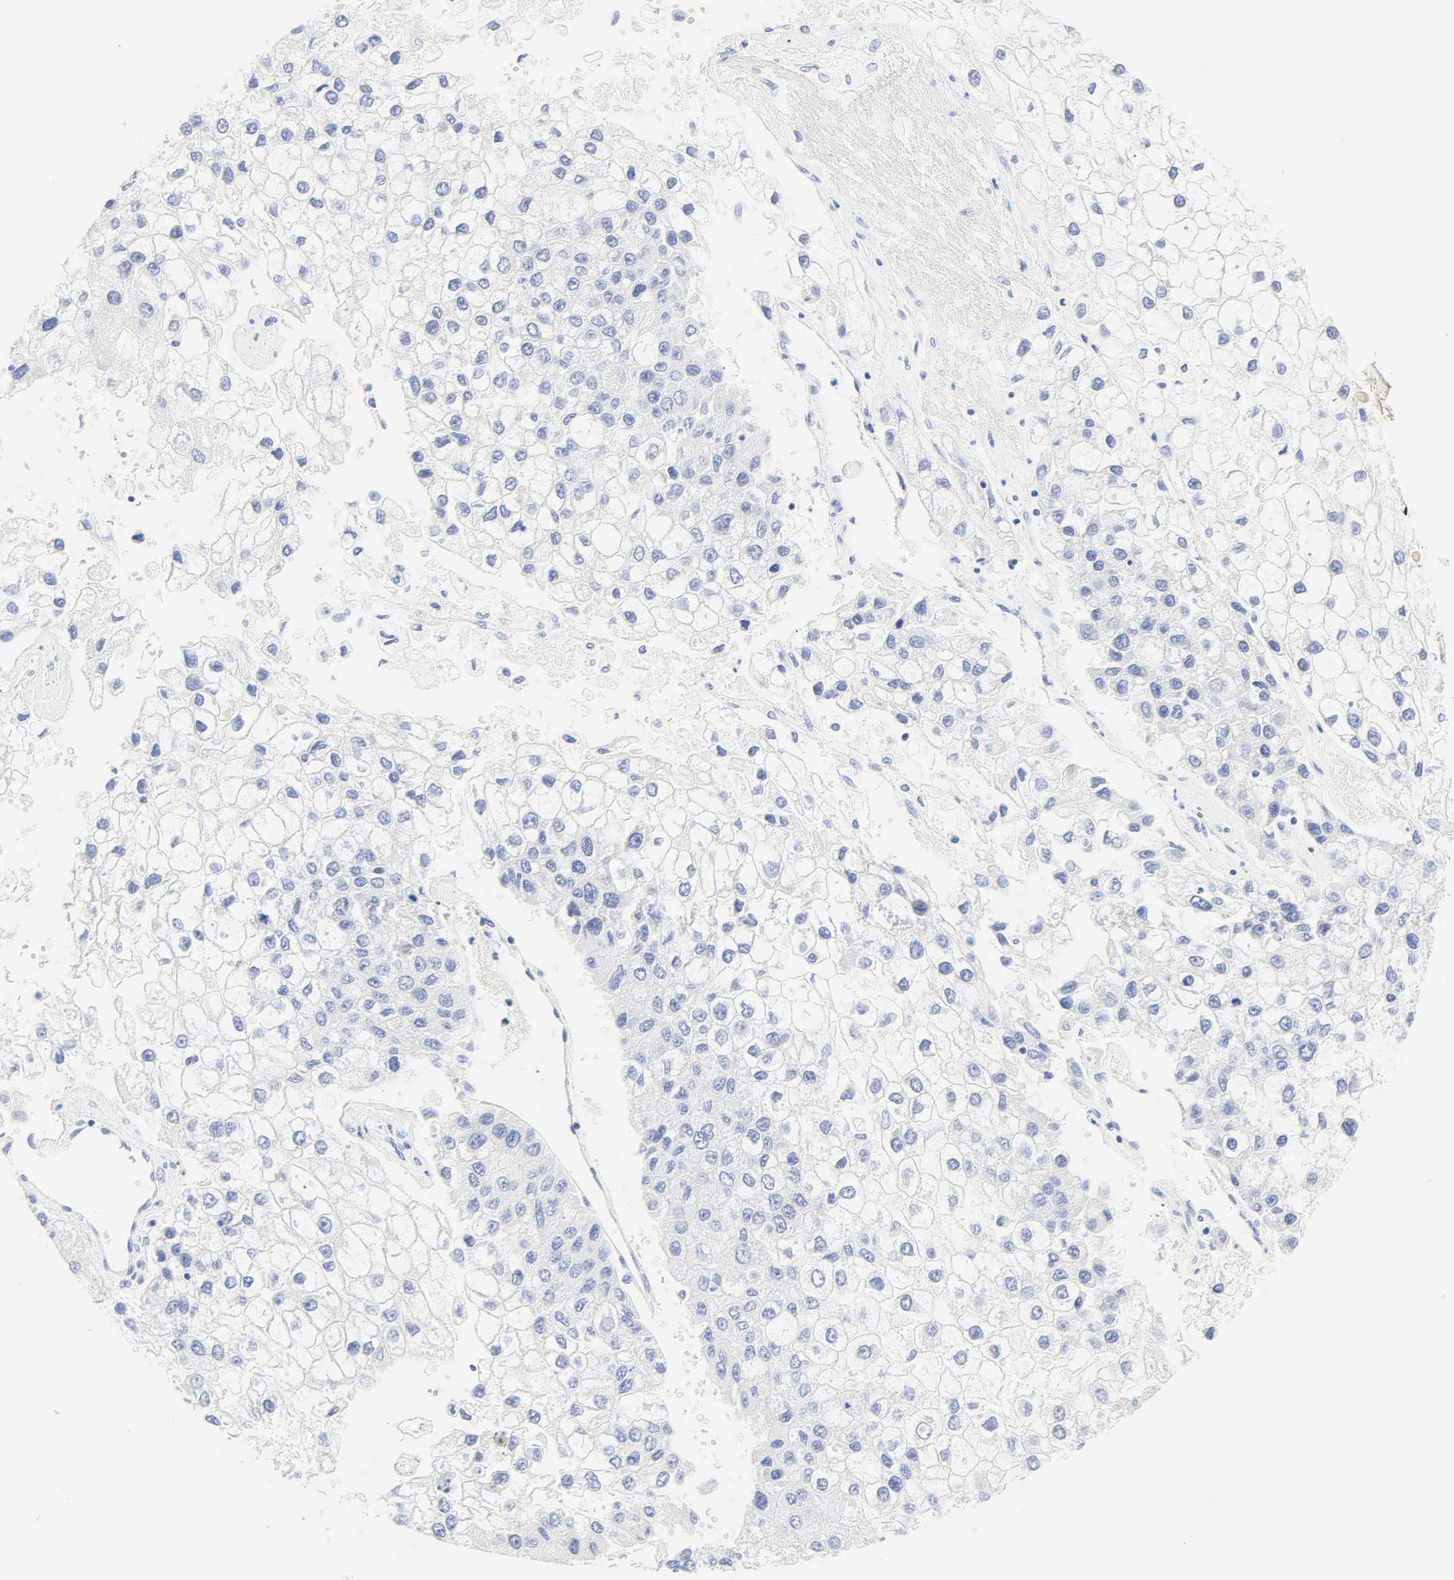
{"staining": {"intensity": "negative", "quantity": "none", "location": "none"}, "tissue": "liver cancer", "cell_type": "Tumor cells", "image_type": "cancer", "snomed": [{"axis": "morphology", "description": "Carcinoma, Hepatocellular, NOS"}, {"axis": "topography", "description": "Liver"}], "caption": "Human liver cancer stained for a protein using immunohistochemistry (IHC) displays no staining in tumor cells.", "gene": "SLCO1B3", "patient": {"sex": "female", "age": 66}}